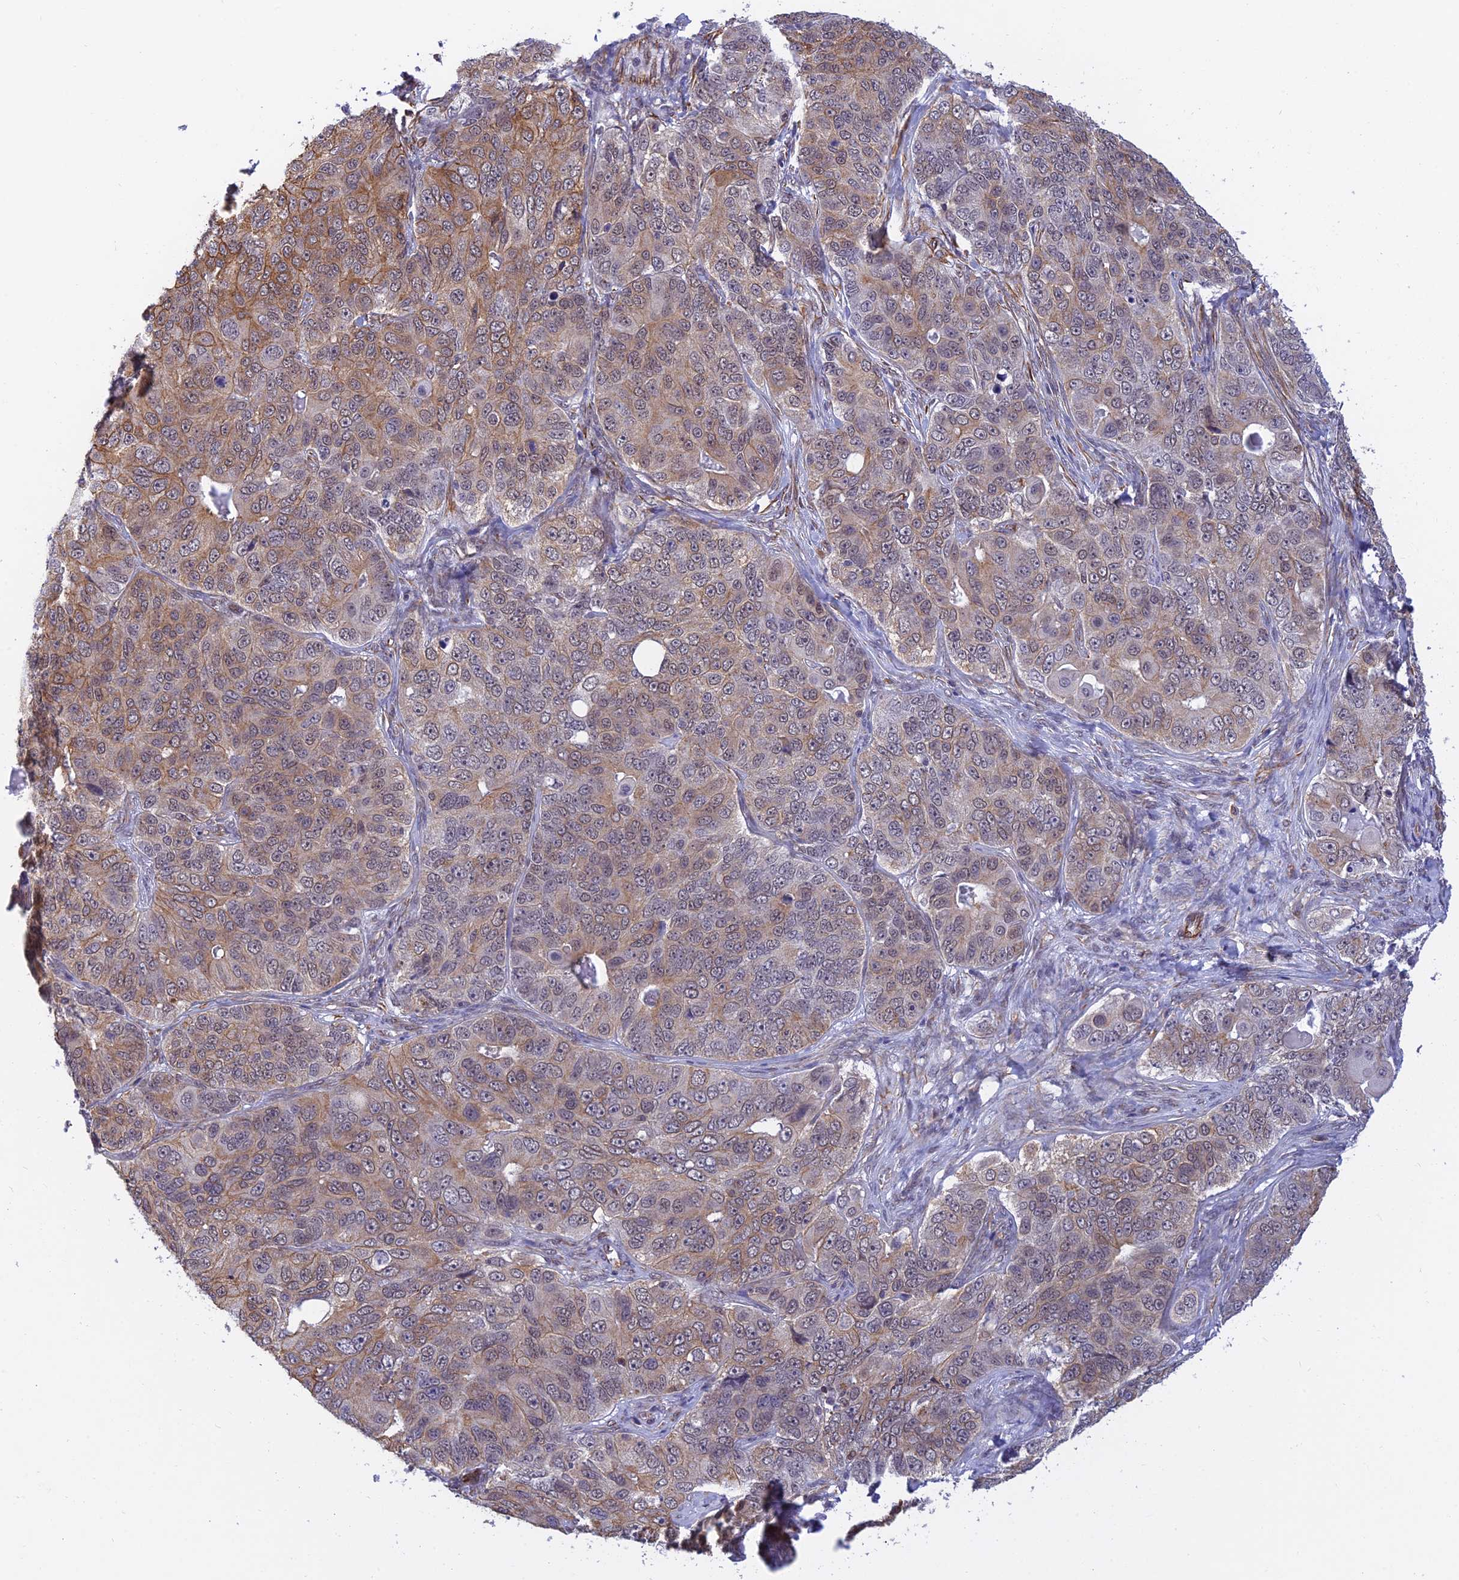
{"staining": {"intensity": "moderate", "quantity": "<25%", "location": "cytoplasmic/membranous"}, "tissue": "ovarian cancer", "cell_type": "Tumor cells", "image_type": "cancer", "snomed": [{"axis": "morphology", "description": "Carcinoma, endometroid"}, {"axis": "topography", "description": "Ovary"}], "caption": "Immunohistochemistry (IHC) of ovarian cancer (endometroid carcinoma) demonstrates low levels of moderate cytoplasmic/membranous expression in about <25% of tumor cells.", "gene": "PAGR1", "patient": {"sex": "female", "age": 51}}